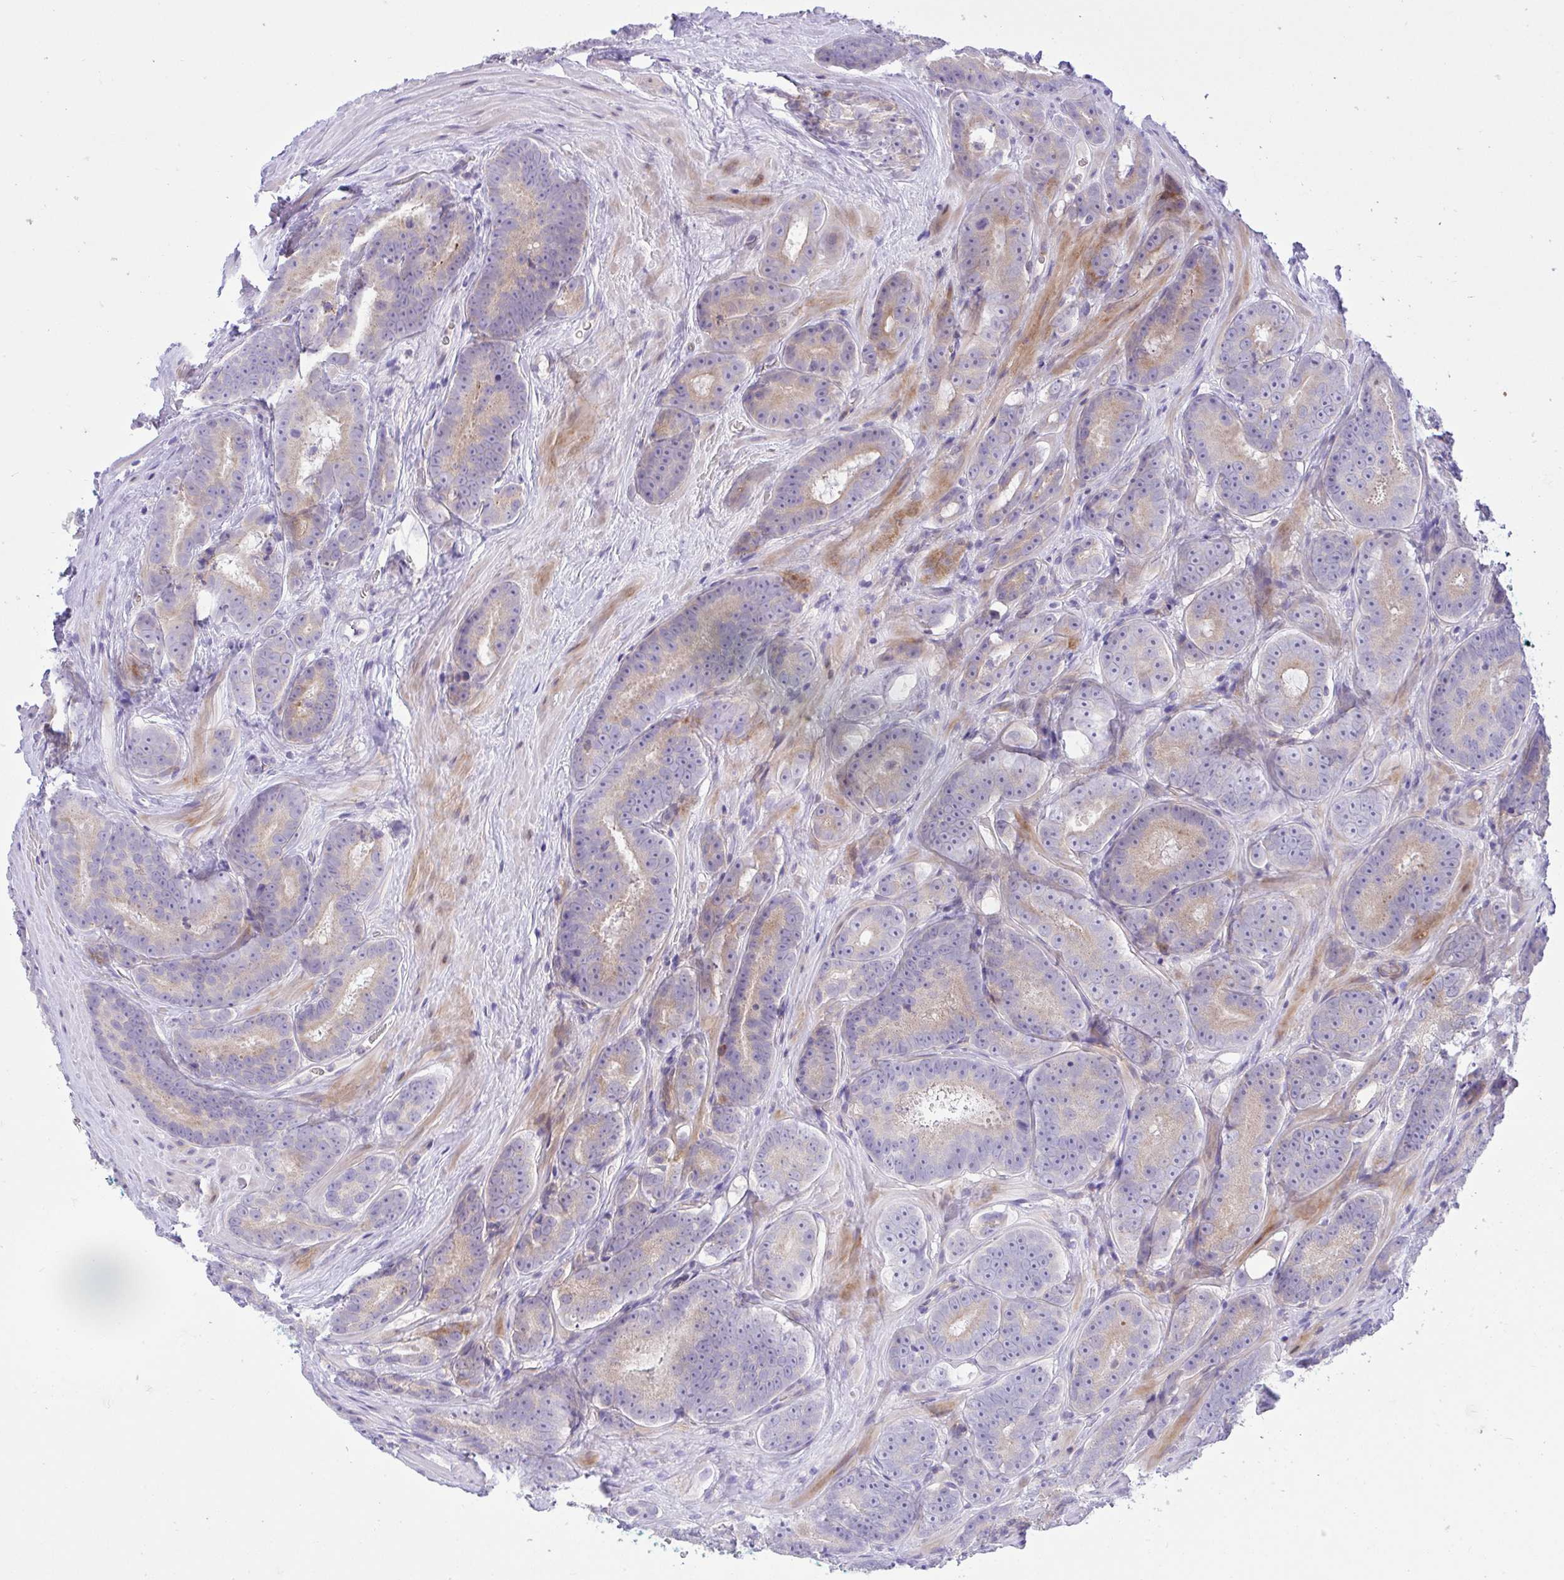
{"staining": {"intensity": "moderate", "quantity": "<25%", "location": "cytoplasmic/membranous"}, "tissue": "prostate cancer", "cell_type": "Tumor cells", "image_type": "cancer", "snomed": [{"axis": "morphology", "description": "Adenocarcinoma, Low grade"}, {"axis": "topography", "description": "Prostate"}], "caption": "High-power microscopy captured an immunohistochemistry histopathology image of adenocarcinoma (low-grade) (prostate), revealing moderate cytoplasmic/membranous staining in approximately <25% of tumor cells. The protein of interest is shown in brown color, while the nuclei are stained blue.", "gene": "ZNF101", "patient": {"sex": "male", "age": 62}}